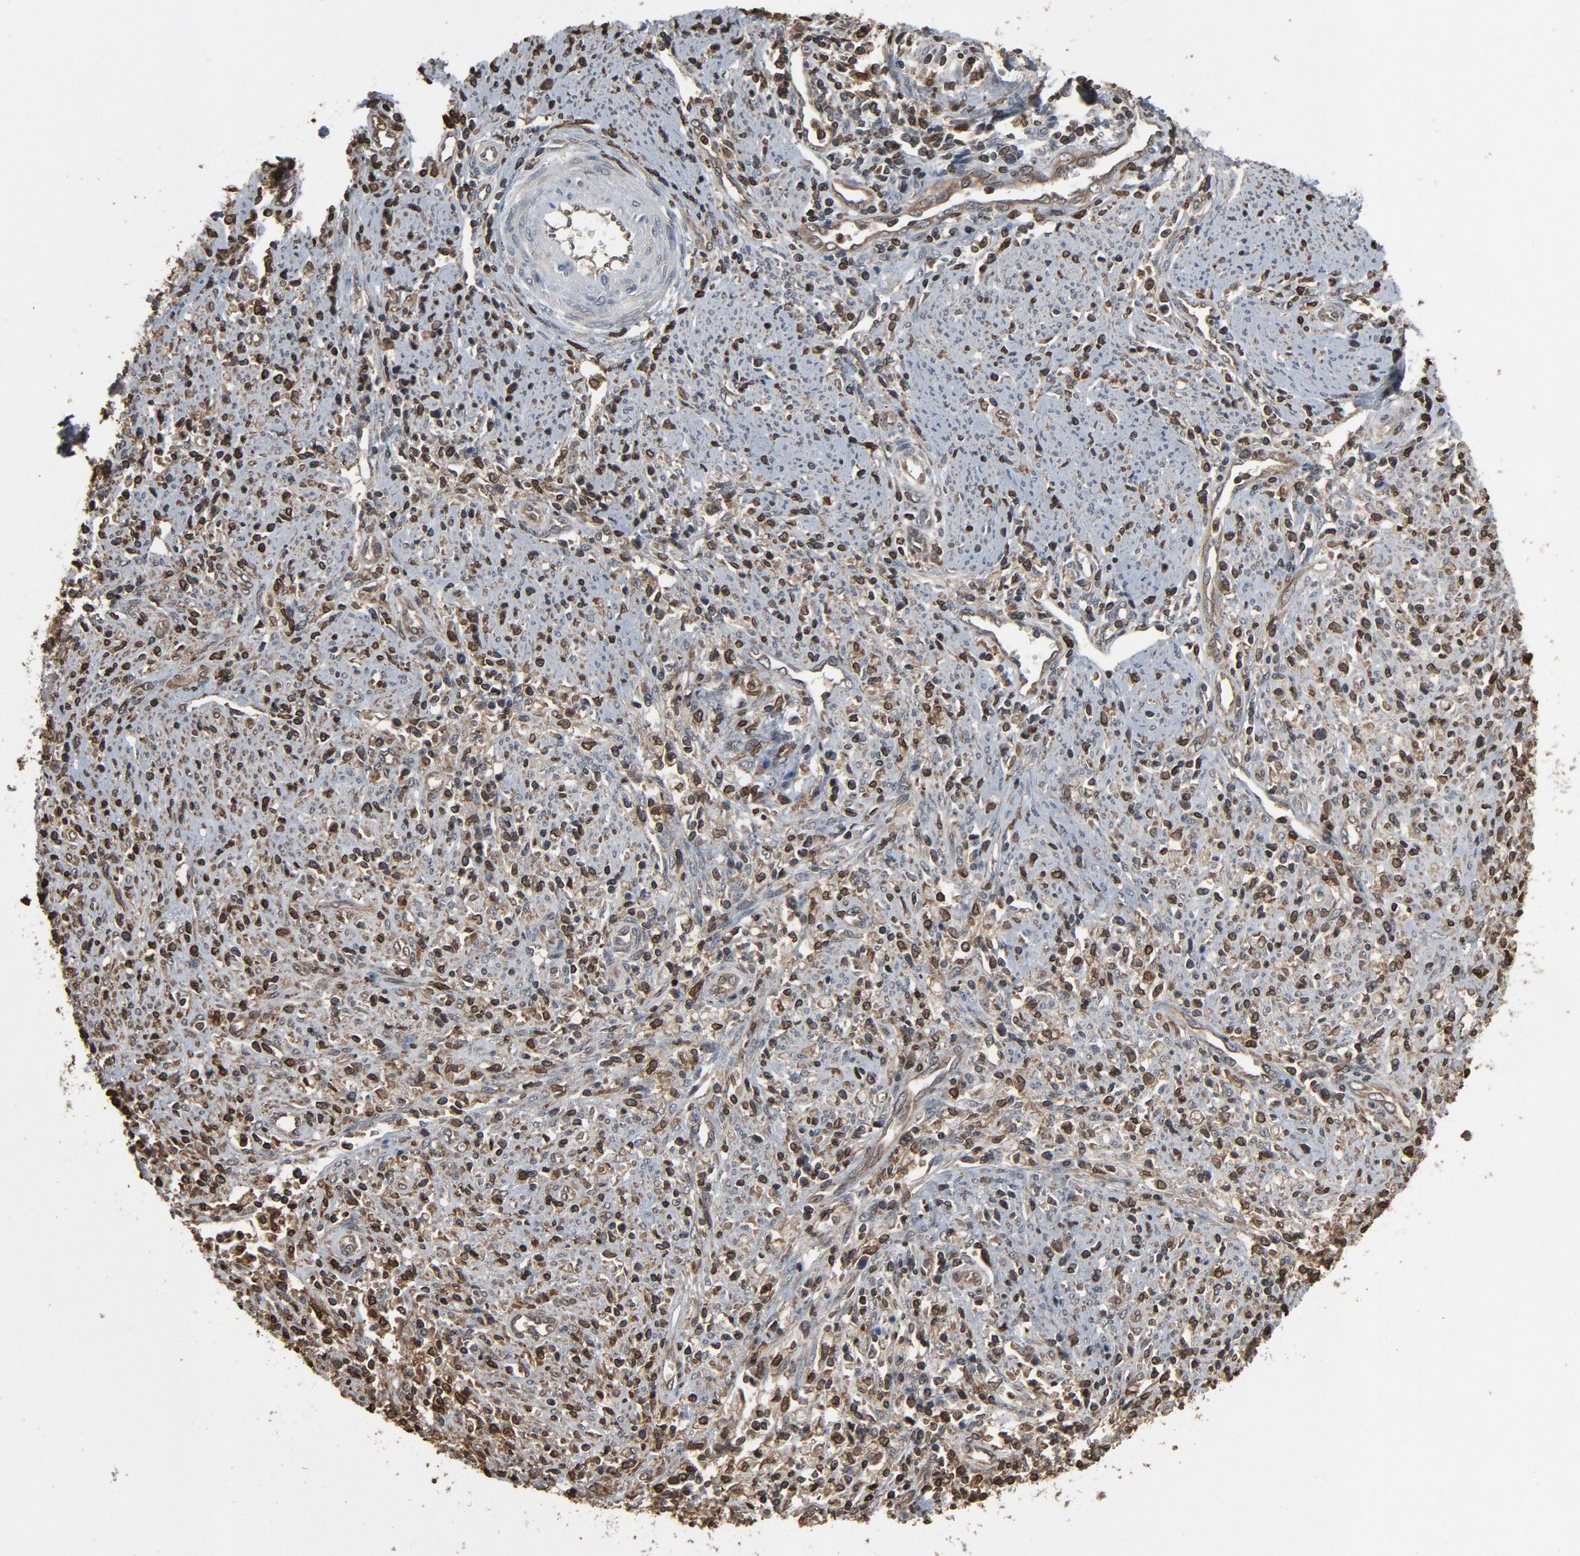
{"staining": {"intensity": "weak", "quantity": ">75%", "location": "cytoplasmic/membranous,nuclear"}, "tissue": "cervical cancer", "cell_type": "Tumor cells", "image_type": "cancer", "snomed": [{"axis": "morphology", "description": "Adenocarcinoma, NOS"}, {"axis": "topography", "description": "Cervix"}], "caption": "Human adenocarcinoma (cervical) stained with a brown dye shows weak cytoplasmic/membranous and nuclear positive expression in approximately >75% of tumor cells.", "gene": "UBE2D1", "patient": {"sex": "female", "age": 36}}